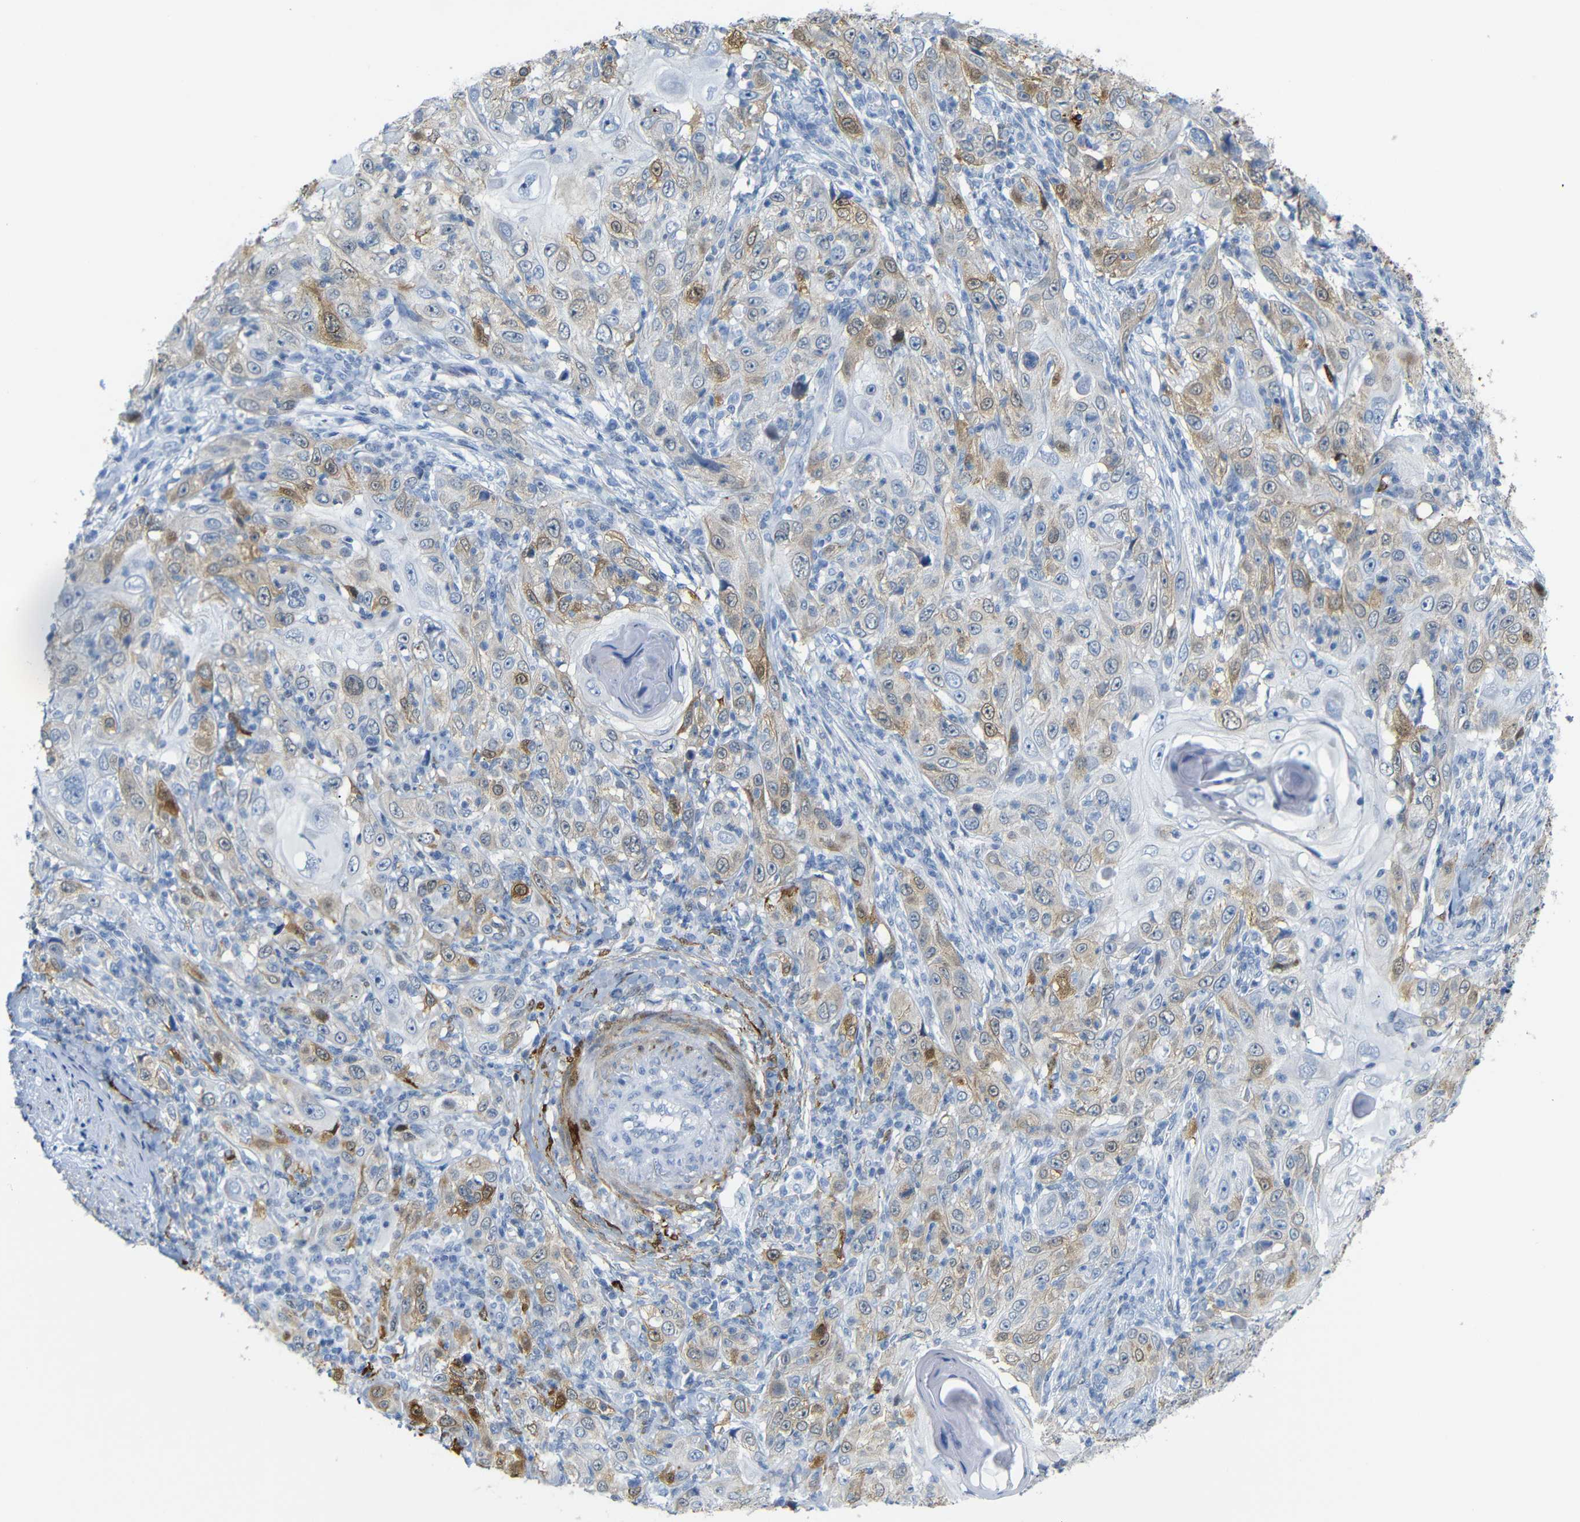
{"staining": {"intensity": "moderate", "quantity": "25%-75%", "location": "cytoplasmic/membranous"}, "tissue": "skin cancer", "cell_type": "Tumor cells", "image_type": "cancer", "snomed": [{"axis": "morphology", "description": "Squamous cell carcinoma, NOS"}, {"axis": "topography", "description": "Skin"}], "caption": "Squamous cell carcinoma (skin) tissue shows moderate cytoplasmic/membranous expression in about 25%-75% of tumor cells, visualized by immunohistochemistry. (IHC, brightfield microscopy, high magnification).", "gene": "MT1A", "patient": {"sex": "female", "age": 88}}